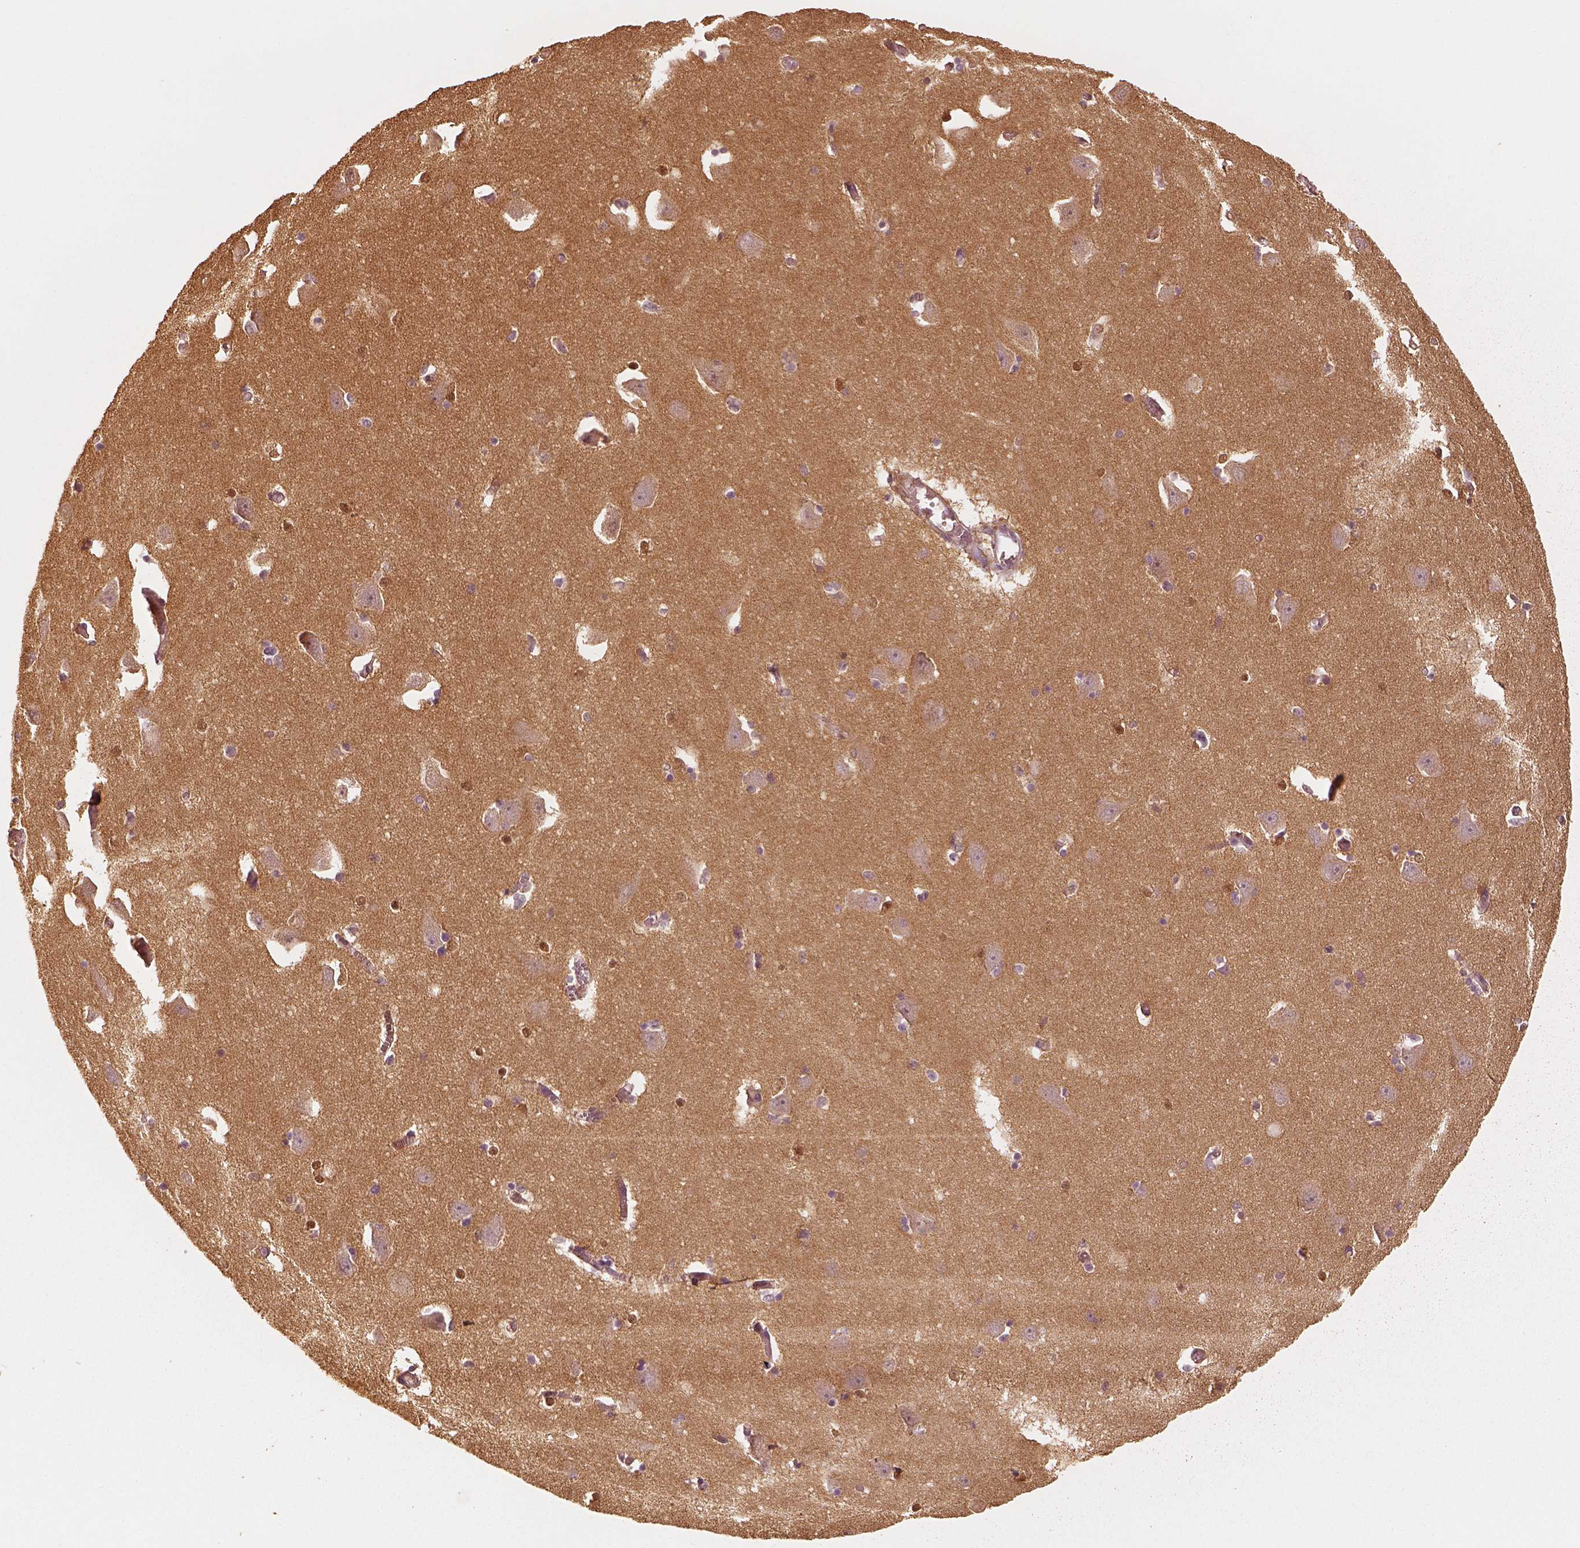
{"staining": {"intensity": "moderate", "quantity": "<25%", "location": "cytoplasmic/membranous"}, "tissue": "caudate", "cell_type": "Glial cells", "image_type": "normal", "snomed": [{"axis": "morphology", "description": "Normal tissue, NOS"}, {"axis": "topography", "description": "Lateral ventricle wall"}, {"axis": "topography", "description": "Hippocampus"}], "caption": "Moderate cytoplasmic/membranous expression is seen in approximately <25% of glial cells in unremarkable caudate. (DAB IHC, brown staining for protein, blue staining for nuclei).", "gene": "WDR7", "patient": {"sex": "female", "age": 63}}